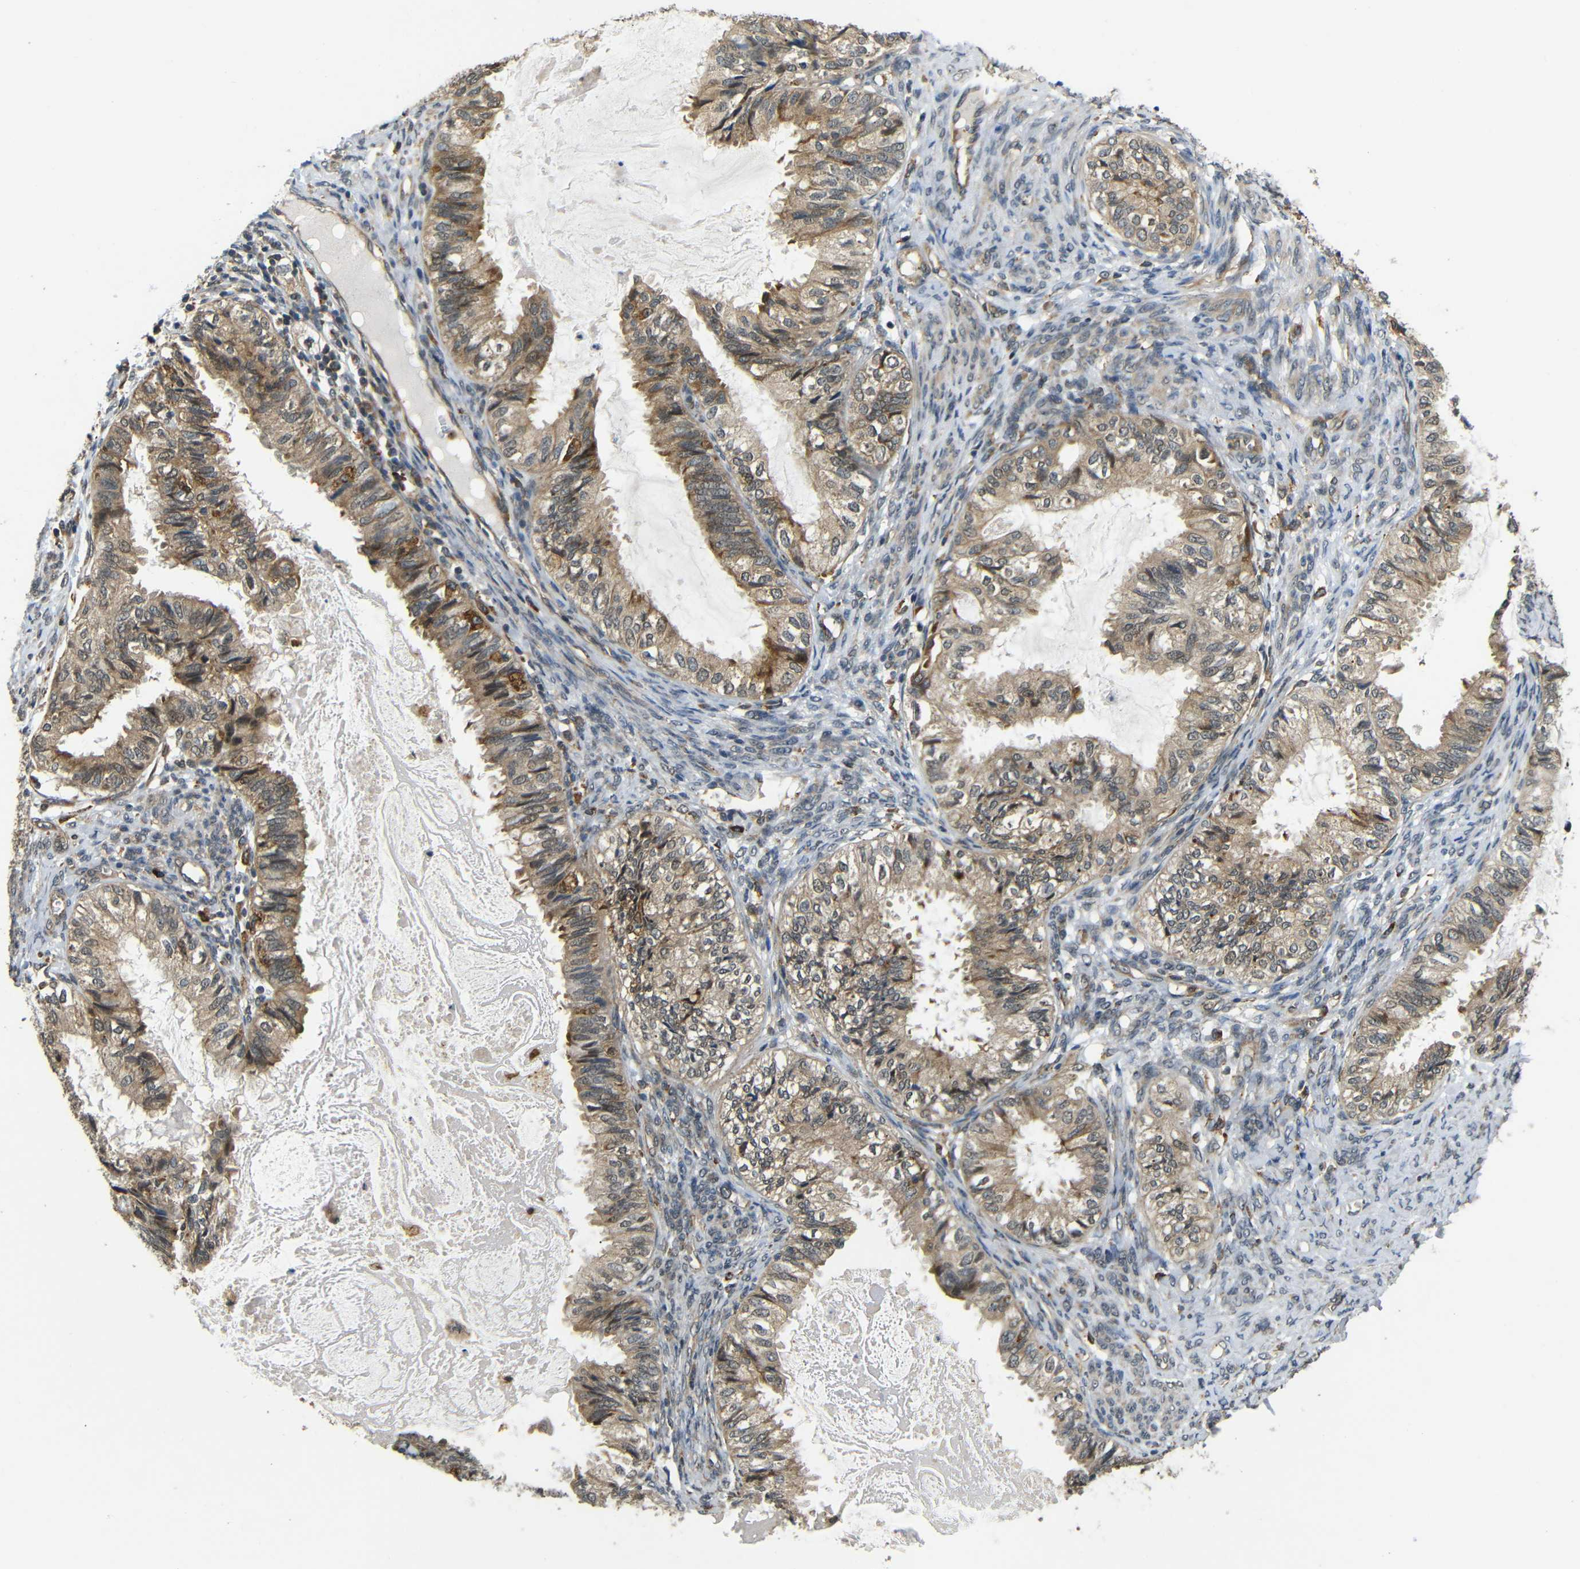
{"staining": {"intensity": "moderate", "quantity": ">75%", "location": "cytoplasmic/membranous"}, "tissue": "cervical cancer", "cell_type": "Tumor cells", "image_type": "cancer", "snomed": [{"axis": "morphology", "description": "Normal tissue, NOS"}, {"axis": "morphology", "description": "Adenocarcinoma, NOS"}, {"axis": "topography", "description": "Cervix"}, {"axis": "topography", "description": "Endometrium"}], "caption": "IHC micrograph of human cervical adenocarcinoma stained for a protein (brown), which demonstrates medium levels of moderate cytoplasmic/membranous staining in about >75% of tumor cells.", "gene": "EPHB2", "patient": {"sex": "female", "age": 86}}